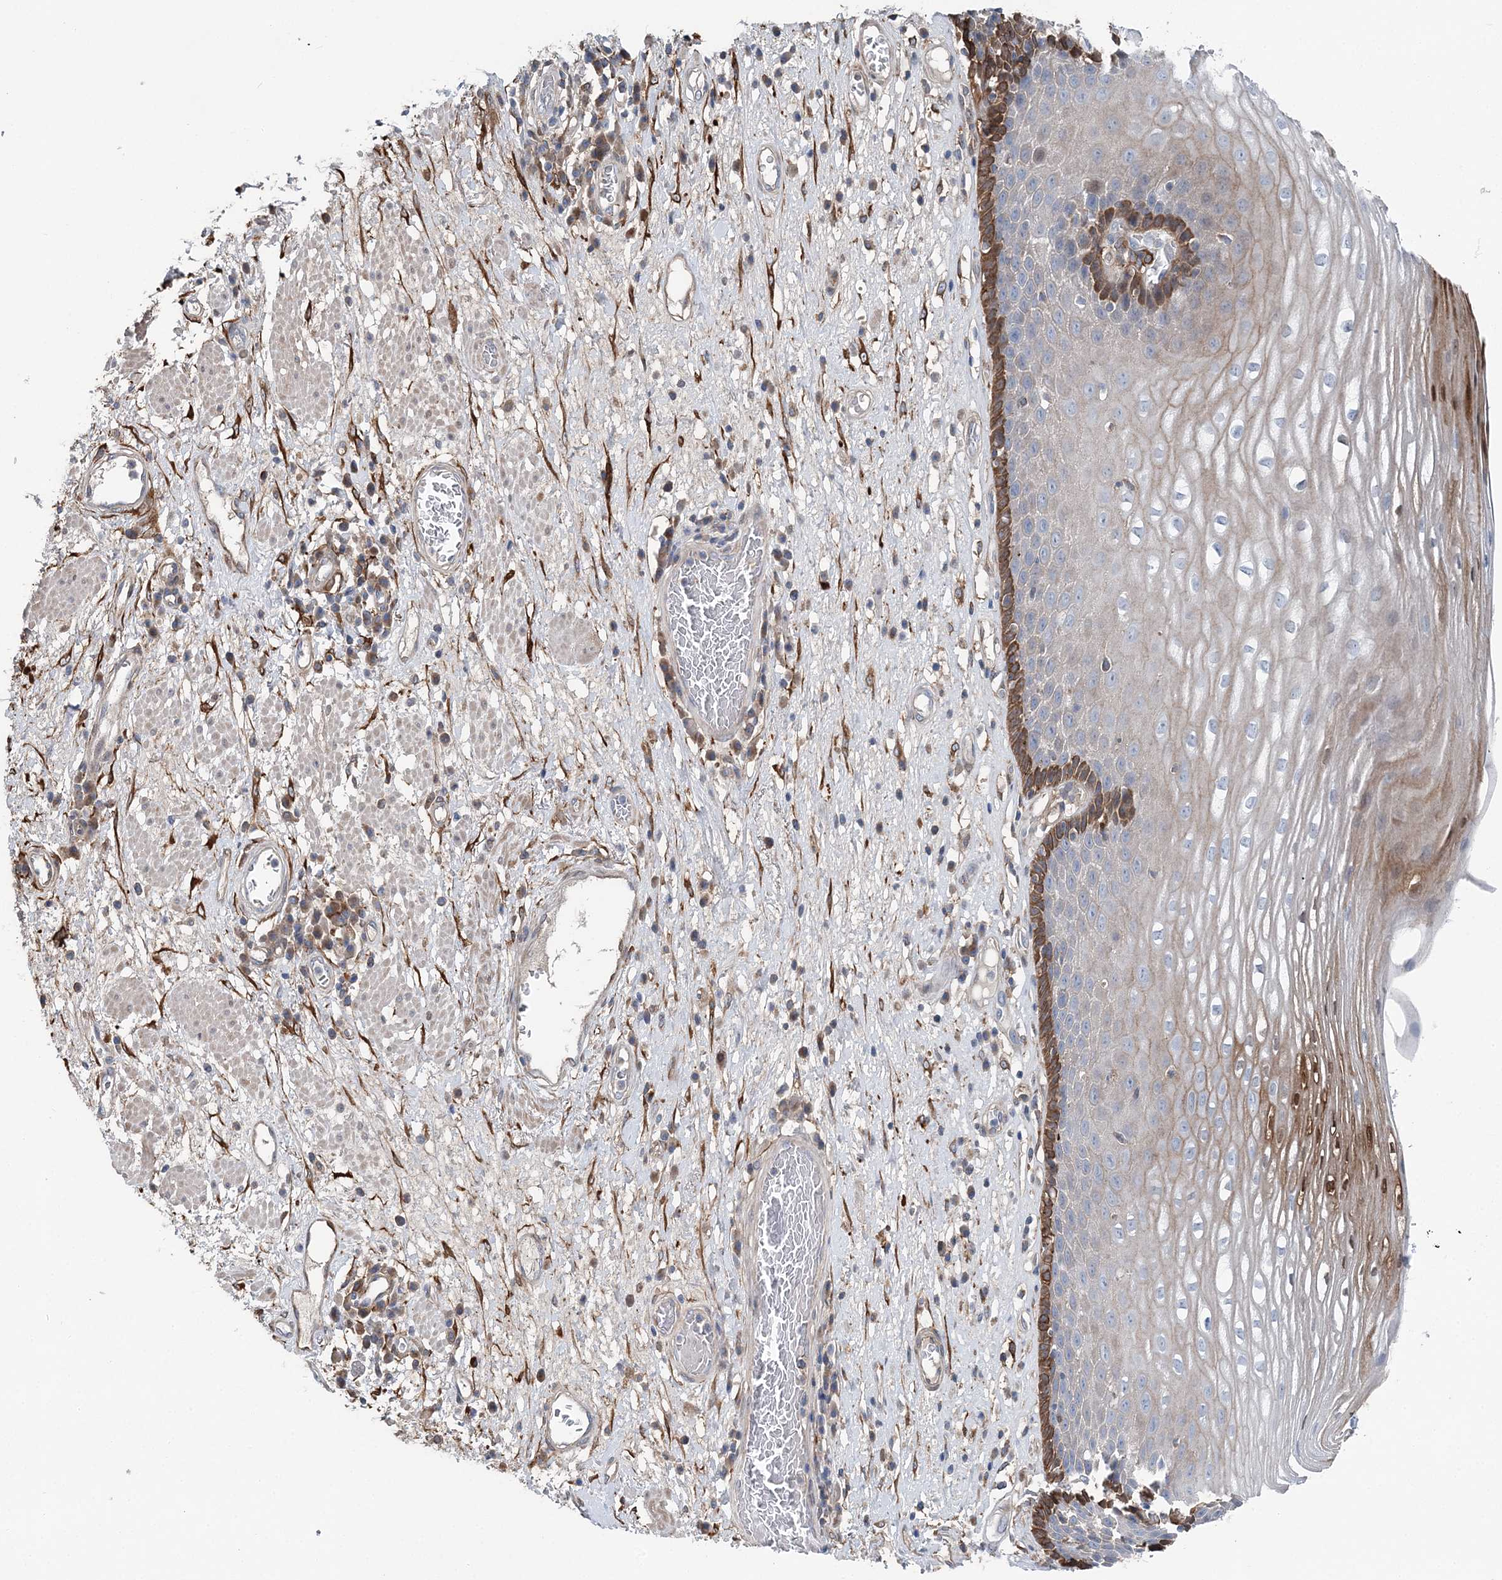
{"staining": {"intensity": "moderate", "quantity": "<25%", "location": "cytoplasmic/membranous"}, "tissue": "esophagus", "cell_type": "Squamous epithelial cells", "image_type": "normal", "snomed": [{"axis": "morphology", "description": "Normal tissue, NOS"}, {"axis": "morphology", "description": "Adenocarcinoma, NOS"}, {"axis": "topography", "description": "Esophagus"}], "caption": "Brown immunohistochemical staining in unremarkable esophagus exhibits moderate cytoplasmic/membranous staining in about <25% of squamous epithelial cells. (brown staining indicates protein expression, while blue staining denotes nuclei).", "gene": "SPOPL", "patient": {"sex": "male", "age": 62}}